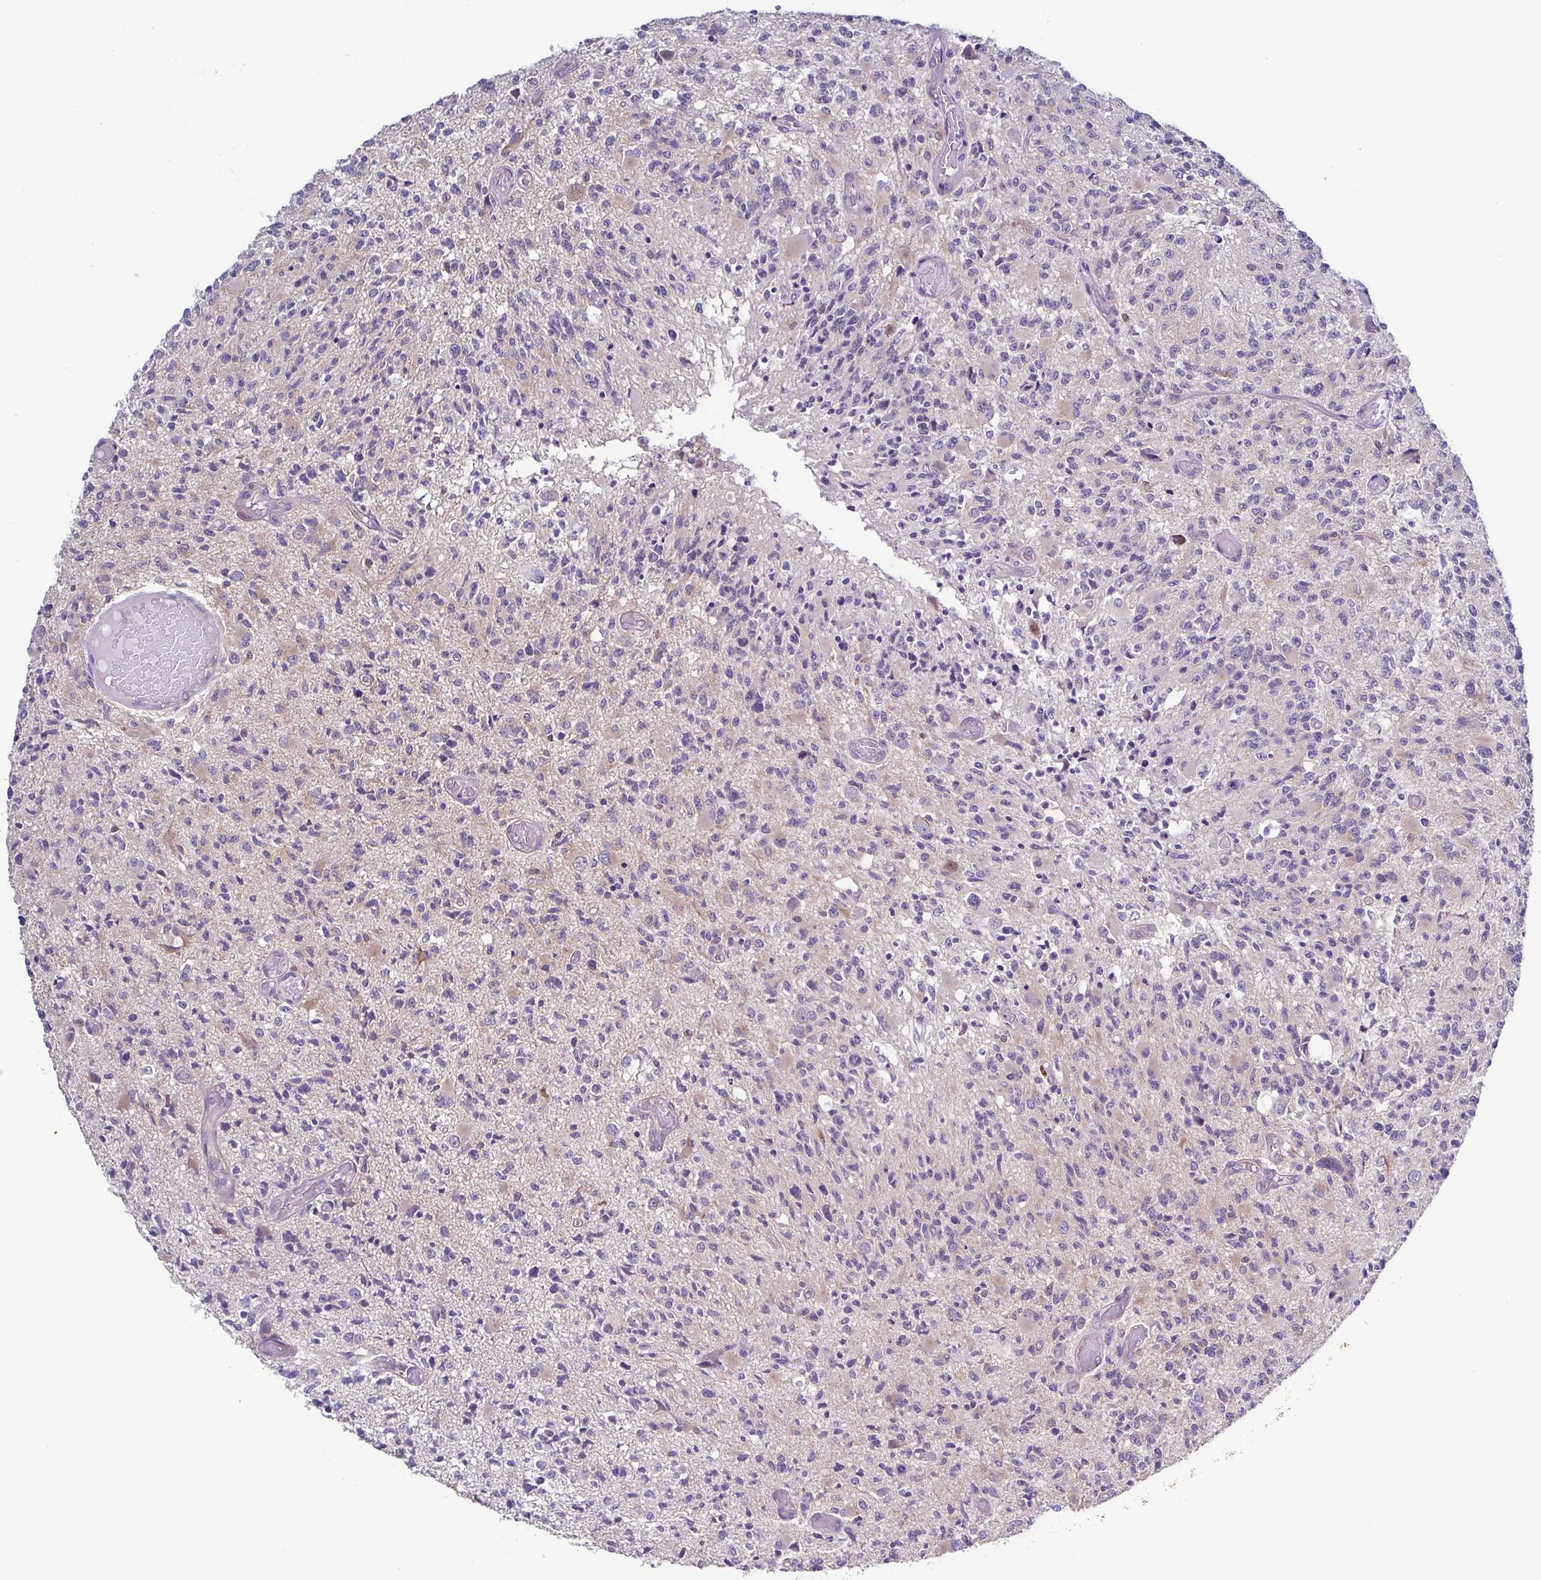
{"staining": {"intensity": "negative", "quantity": "none", "location": "none"}, "tissue": "glioma", "cell_type": "Tumor cells", "image_type": "cancer", "snomed": [{"axis": "morphology", "description": "Glioma, malignant, High grade"}, {"axis": "topography", "description": "Brain"}], "caption": "An image of malignant glioma (high-grade) stained for a protein demonstrates no brown staining in tumor cells. (DAB immunohistochemistry (IHC), high magnification).", "gene": "UBE2Q1", "patient": {"sex": "female", "age": 63}}